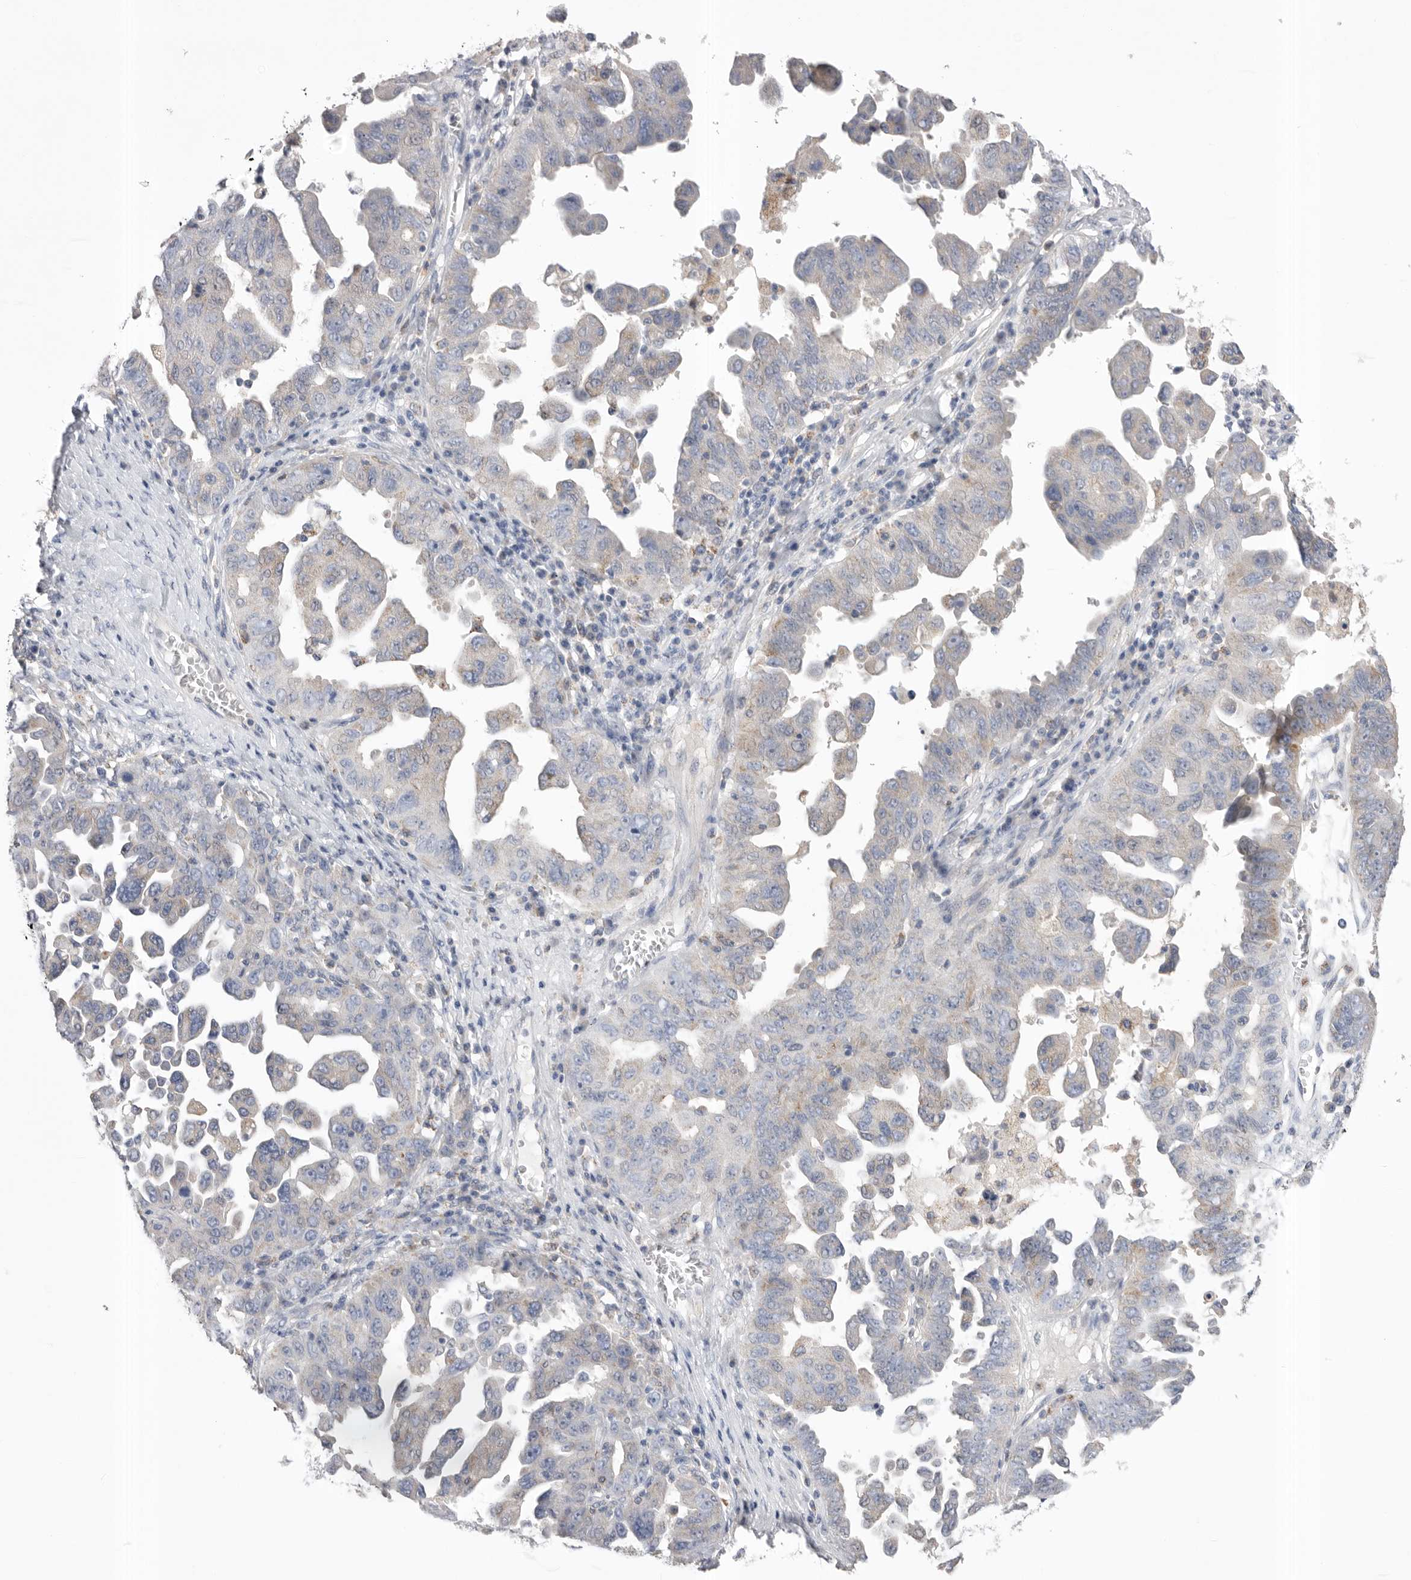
{"staining": {"intensity": "weak", "quantity": "<25%", "location": "cytoplasmic/membranous"}, "tissue": "ovarian cancer", "cell_type": "Tumor cells", "image_type": "cancer", "snomed": [{"axis": "morphology", "description": "Carcinoma, endometroid"}, {"axis": "topography", "description": "Ovary"}], "caption": "High power microscopy histopathology image of an IHC photomicrograph of endometroid carcinoma (ovarian), revealing no significant positivity in tumor cells. Brightfield microscopy of immunohistochemistry stained with DAB (3,3'-diaminobenzidine) (brown) and hematoxylin (blue), captured at high magnification.", "gene": "CCDC126", "patient": {"sex": "female", "age": 62}}